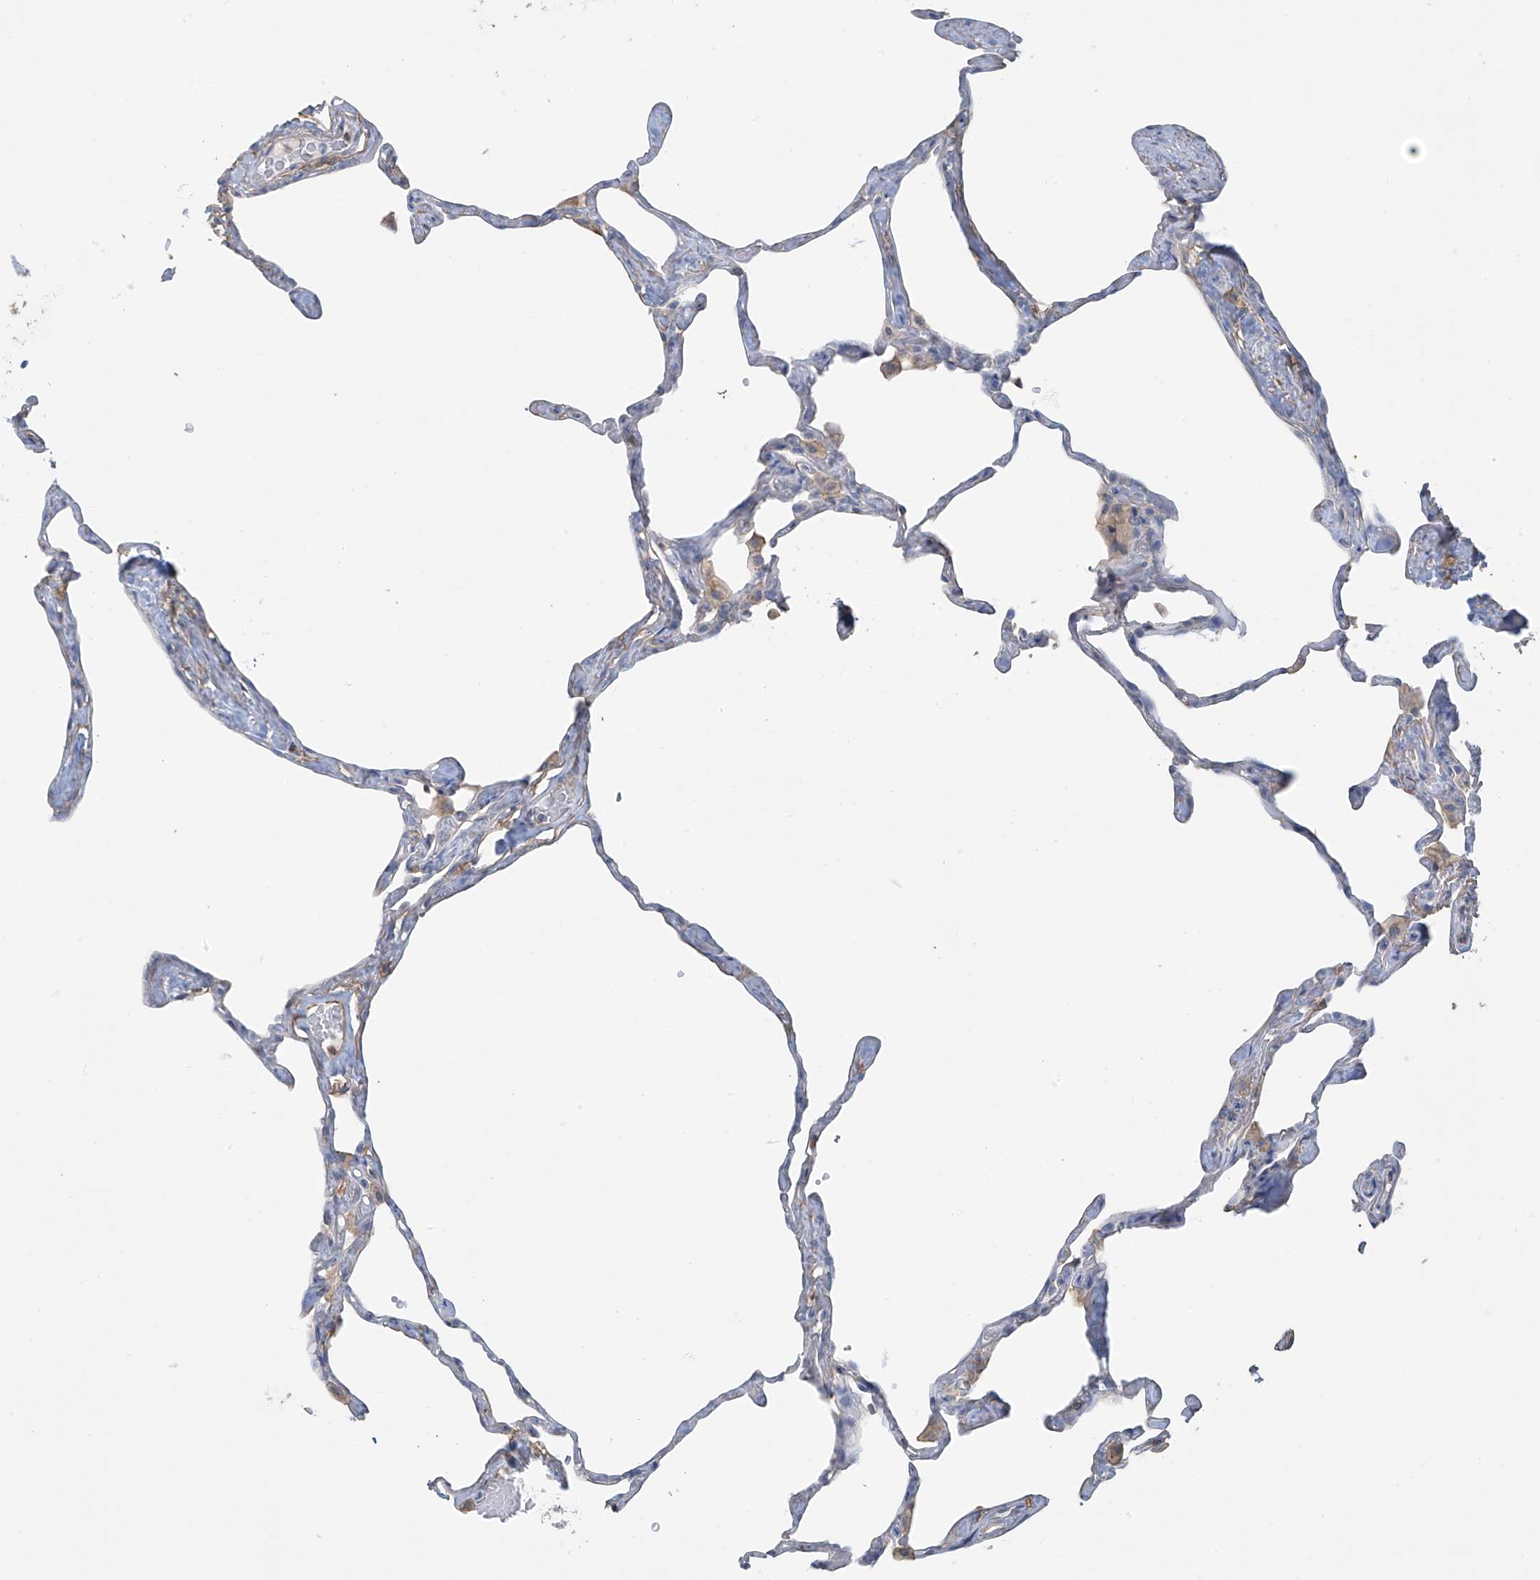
{"staining": {"intensity": "negative", "quantity": "none", "location": "none"}, "tissue": "lung", "cell_type": "Alveolar cells", "image_type": "normal", "snomed": [{"axis": "morphology", "description": "Normal tissue, NOS"}, {"axis": "topography", "description": "Lung"}], "caption": "This is a histopathology image of immunohistochemistry (IHC) staining of normal lung, which shows no positivity in alveolar cells. (DAB immunohistochemistry (IHC) visualized using brightfield microscopy, high magnification).", "gene": "ZNF846", "patient": {"sex": "male", "age": 65}}